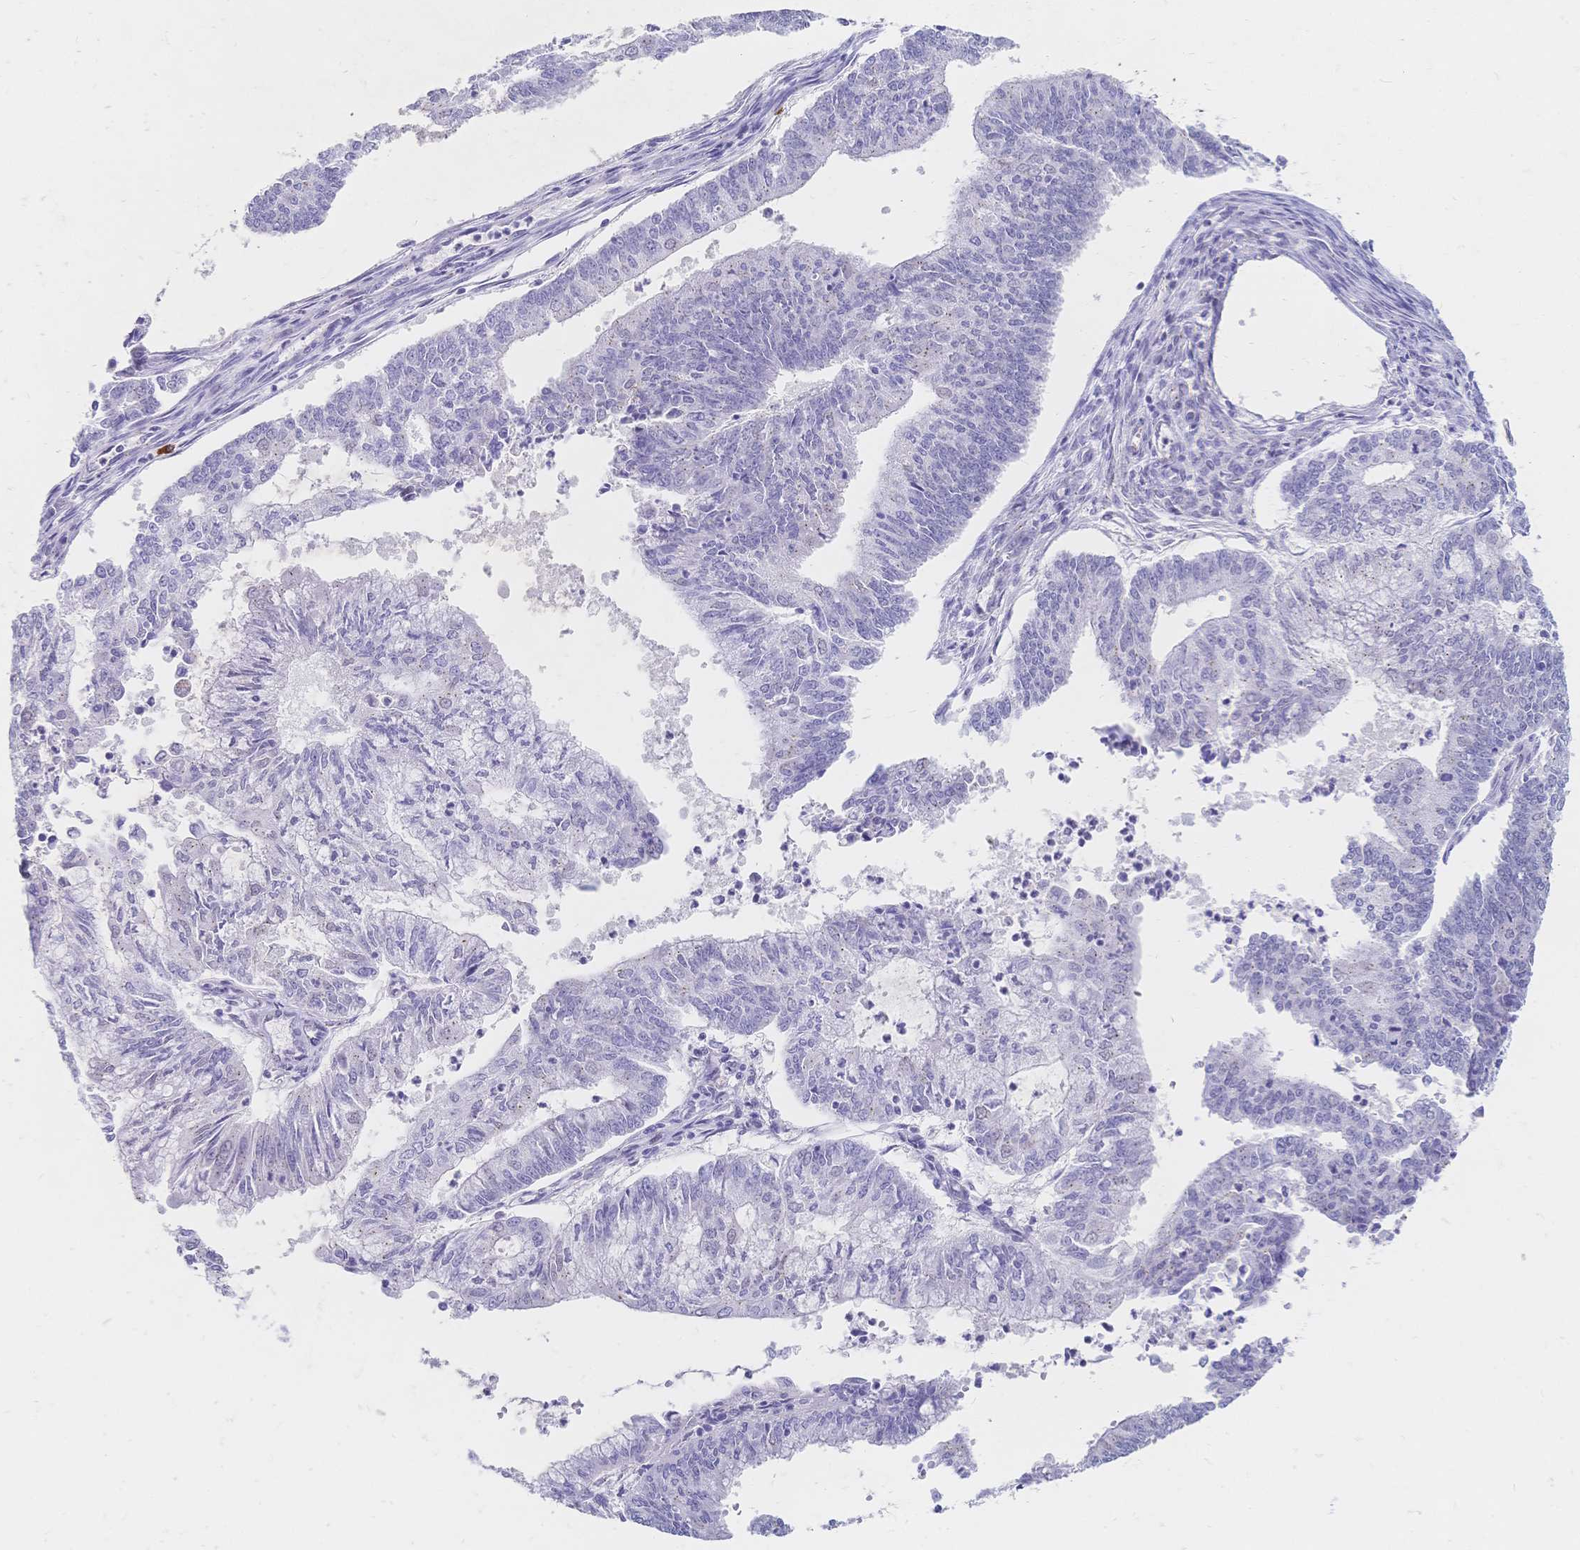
{"staining": {"intensity": "negative", "quantity": "none", "location": "none"}, "tissue": "endometrial cancer", "cell_type": "Tumor cells", "image_type": "cancer", "snomed": [{"axis": "morphology", "description": "Adenocarcinoma, NOS"}, {"axis": "topography", "description": "Endometrium"}], "caption": "The immunohistochemistry (IHC) photomicrograph has no significant staining in tumor cells of endometrial cancer tissue.", "gene": "PSORS1C2", "patient": {"sex": "female", "age": 61}}